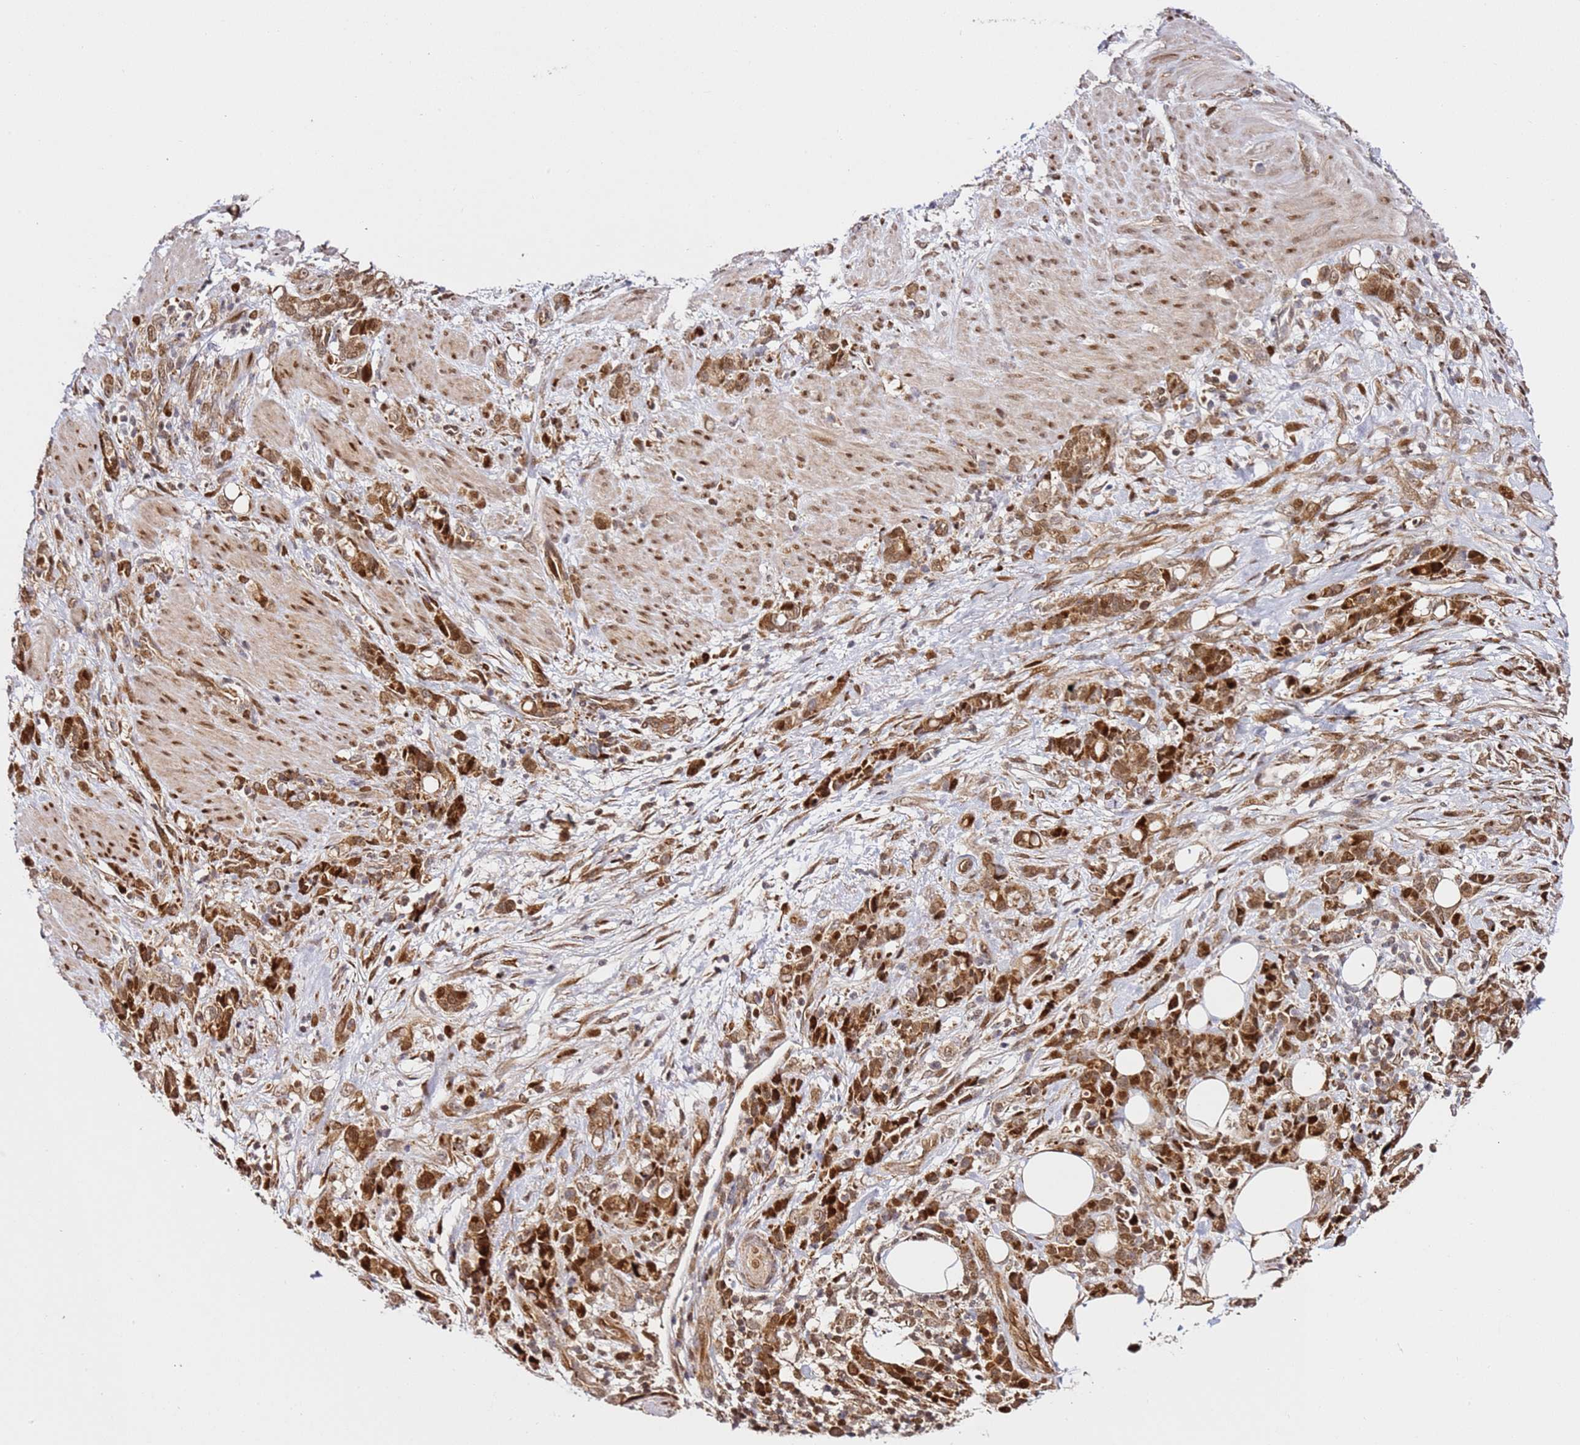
{"staining": {"intensity": "moderate", "quantity": ">75%", "location": "cytoplasmic/membranous,nuclear"}, "tissue": "stomach cancer", "cell_type": "Tumor cells", "image_type": "cancer", "snomed": [{"axis": "morphology", "description": "Normal tissue, NOS"}, {"axis": "morphology", "description": "Adenocarcinoma, NOS"}, {"axis": "topography", "description": "Stomach"}], "caption": "Stomach cancer (adenocarcinoma) stained with IHC demonstrates moderate cytoplasmic/membranous and nuclear staining in about >75% of tumor cells. The staining is performed using DAB (3,3'-diaminobenzidine) brown chromogen to label protein expression. The nuclei are counter-stained blue using hematoxylin.", "gene": "SMOX", "patient": {"sex": "female", "age": 79}}